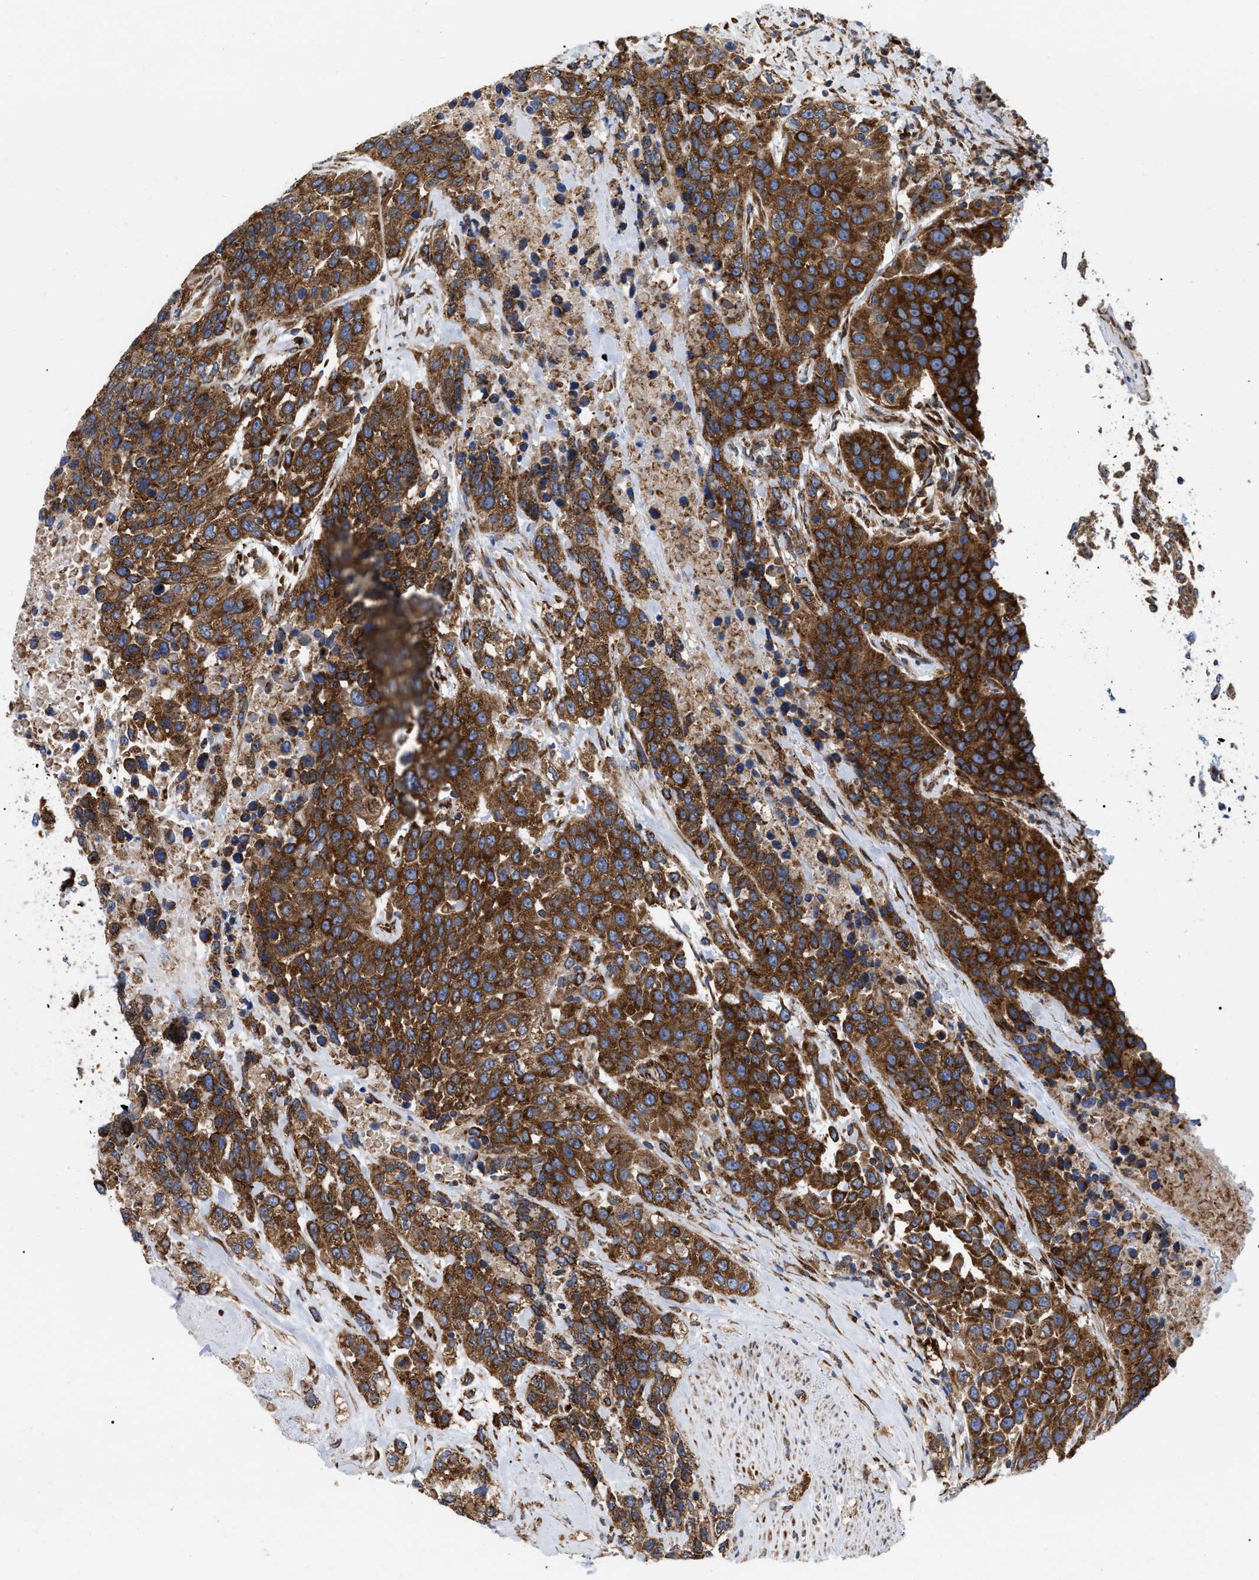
{"staining": {"intensity": "strong", "quantity": ">75%", "location": "cytoplasmic/membranous"}, "tissue": "urothelial cancer", "cell_type": "Tumor cells", "image_type": "cancer", "snomed": [{"axis": "morphology", "description": "Urothelial carcinoma, High grade"}, {"axis": "topography", "description": "Urinary bladder"}], "caption": "The histopathology image shows a brown stain indicating the presence of a protein in the cytoplasmic/membranous of tumor cells in high-grade urothelial carcinoma.", "gene": "FAM120A", "patient": {"sex": "female", "age": 80}}